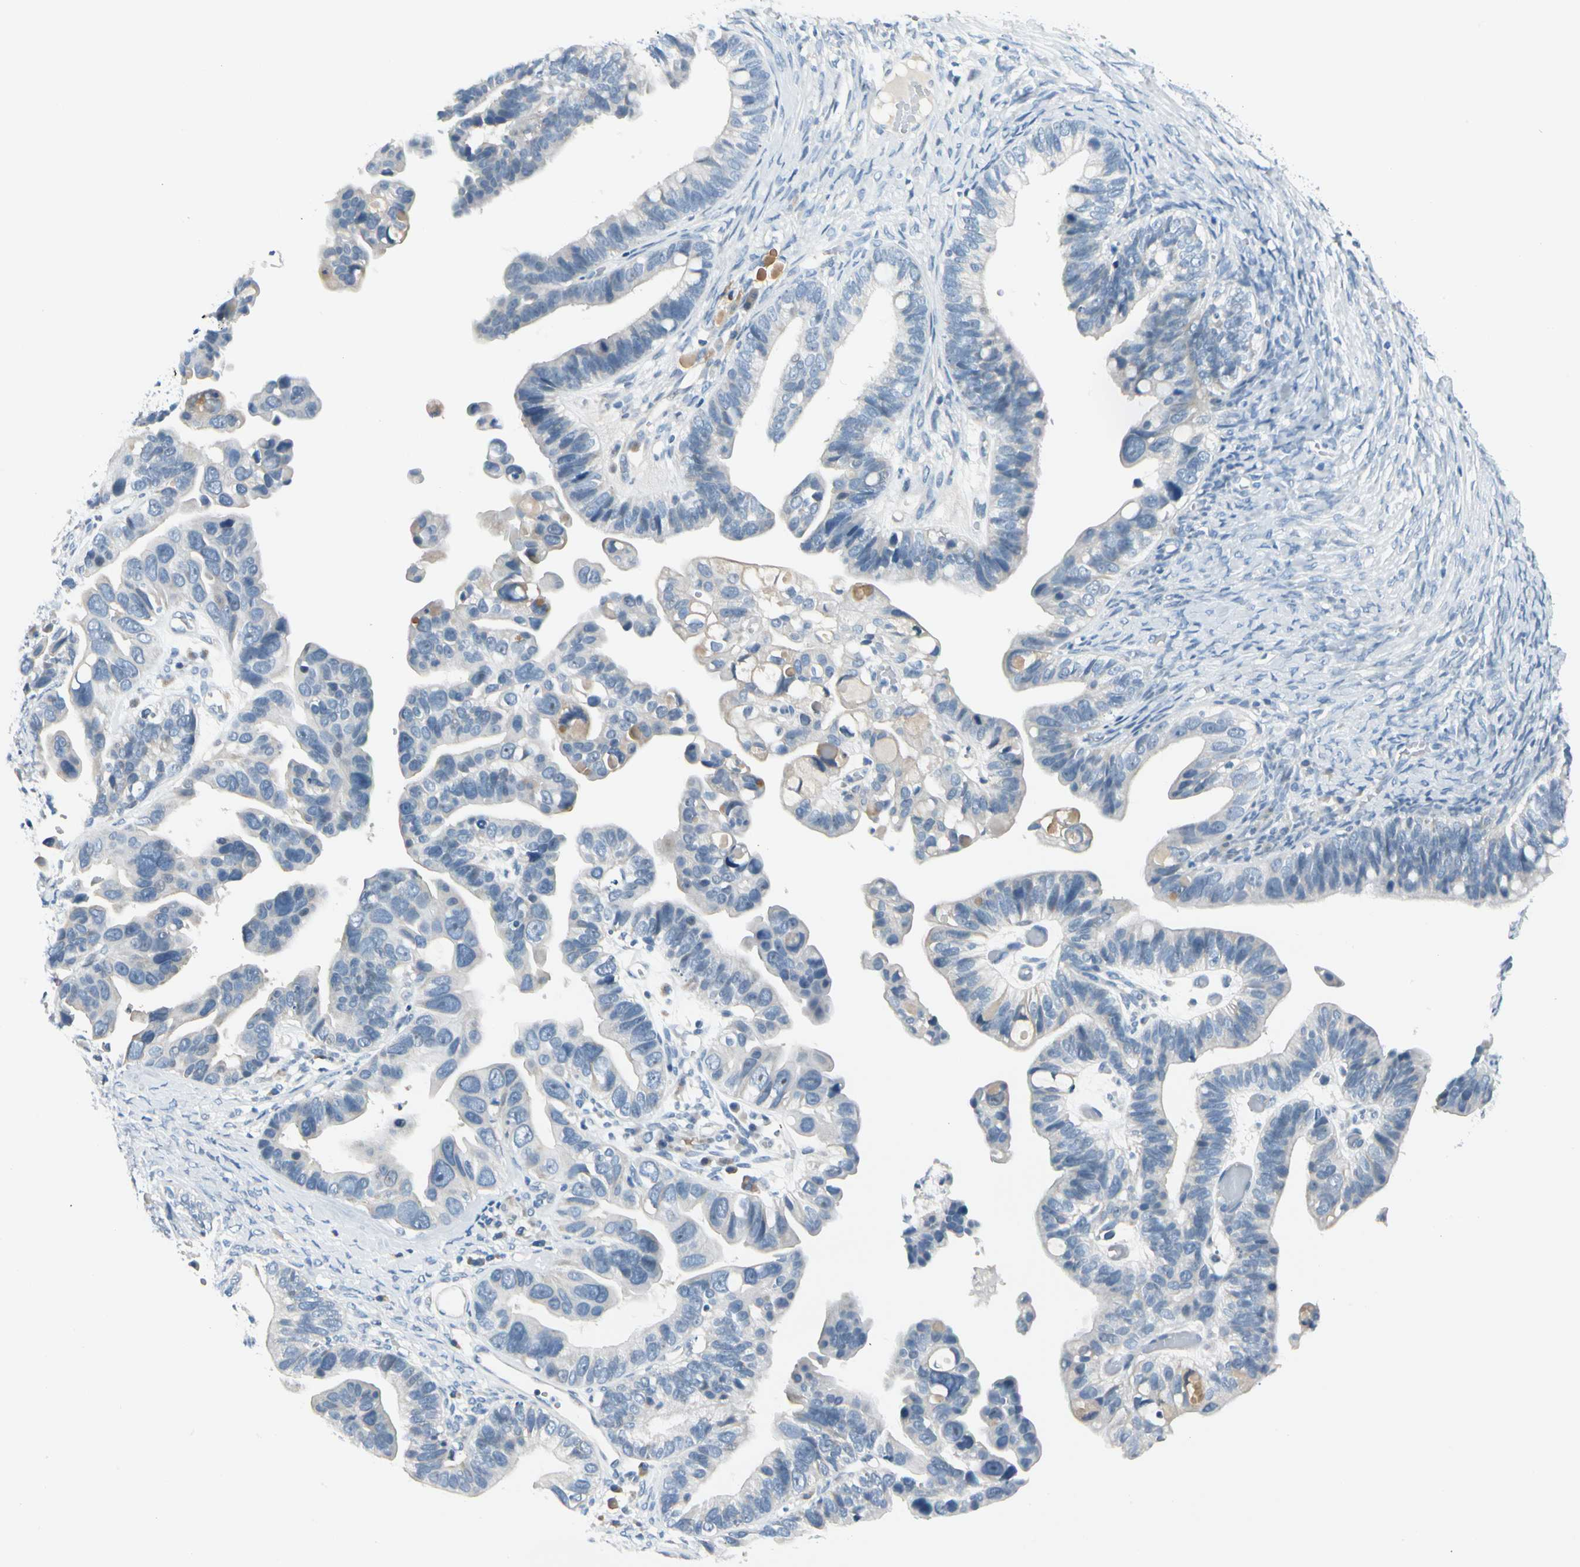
{"staining": {"intensity": "negative", "quantity": "none", "location": "none"}, "tissue": "ovarian cancer", "cell_type": "Tumor cells", "image_type": "cancer", "snomed": [{"axis": "morphology", "description": "Cystadenocarcinoma, serous, NOS"}, {"axis": "topography", "description": "Ovary"}], "caption": "The immunohistochemistry (IHC) micrograph has no significant positivity in tumor cells of serous cystadenocarcinoma (ovarian) tissue. (Immunohistochemistry, brightfield microscopy, high magnification).", "gene": "ZSCAN1", "patient": {"sex": "female", "age": 56}}